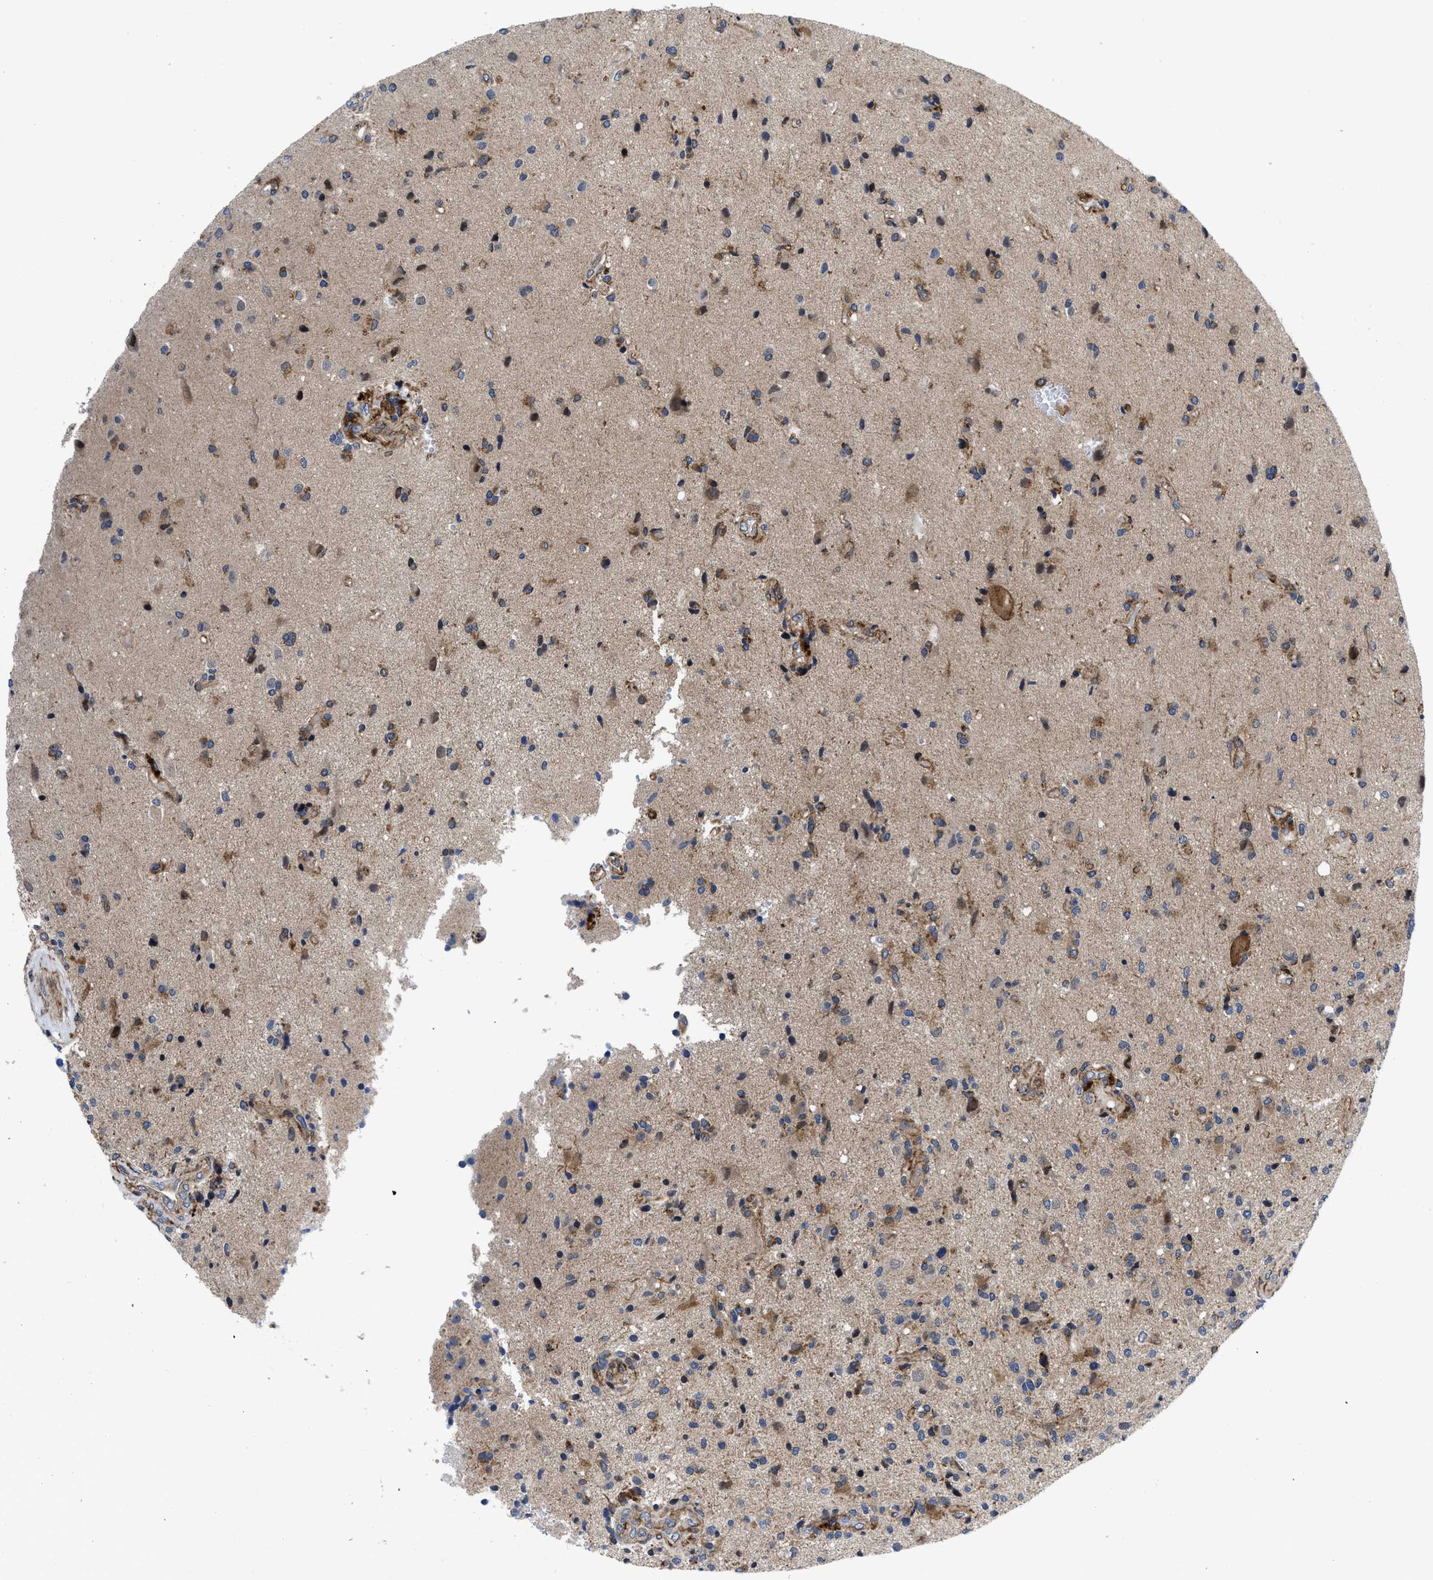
{"staining": {"intensity": "moderate", "quantity": "25%-75%", "location": "cytoplasmic/membranous"}, "tissue": "glioma", "cell_type": "Tumor cells", "image_type": "cancer", "snomed": [{"axis": "morphology", "description": "Glioma, malignant, High grade"}, {"axis": "topography", "description": "Brain"}], "caption": "Protein analysis of malignant high-grade glioma tissue displays moderate cytoplasmic/membranous positivity in approximately 25%-75% of tumor cells. (brown staining indicates protein expression, while blue staining denotes nuclei).", "gene": "SPAST", "patient": {"sex": "male", "age": 72}}